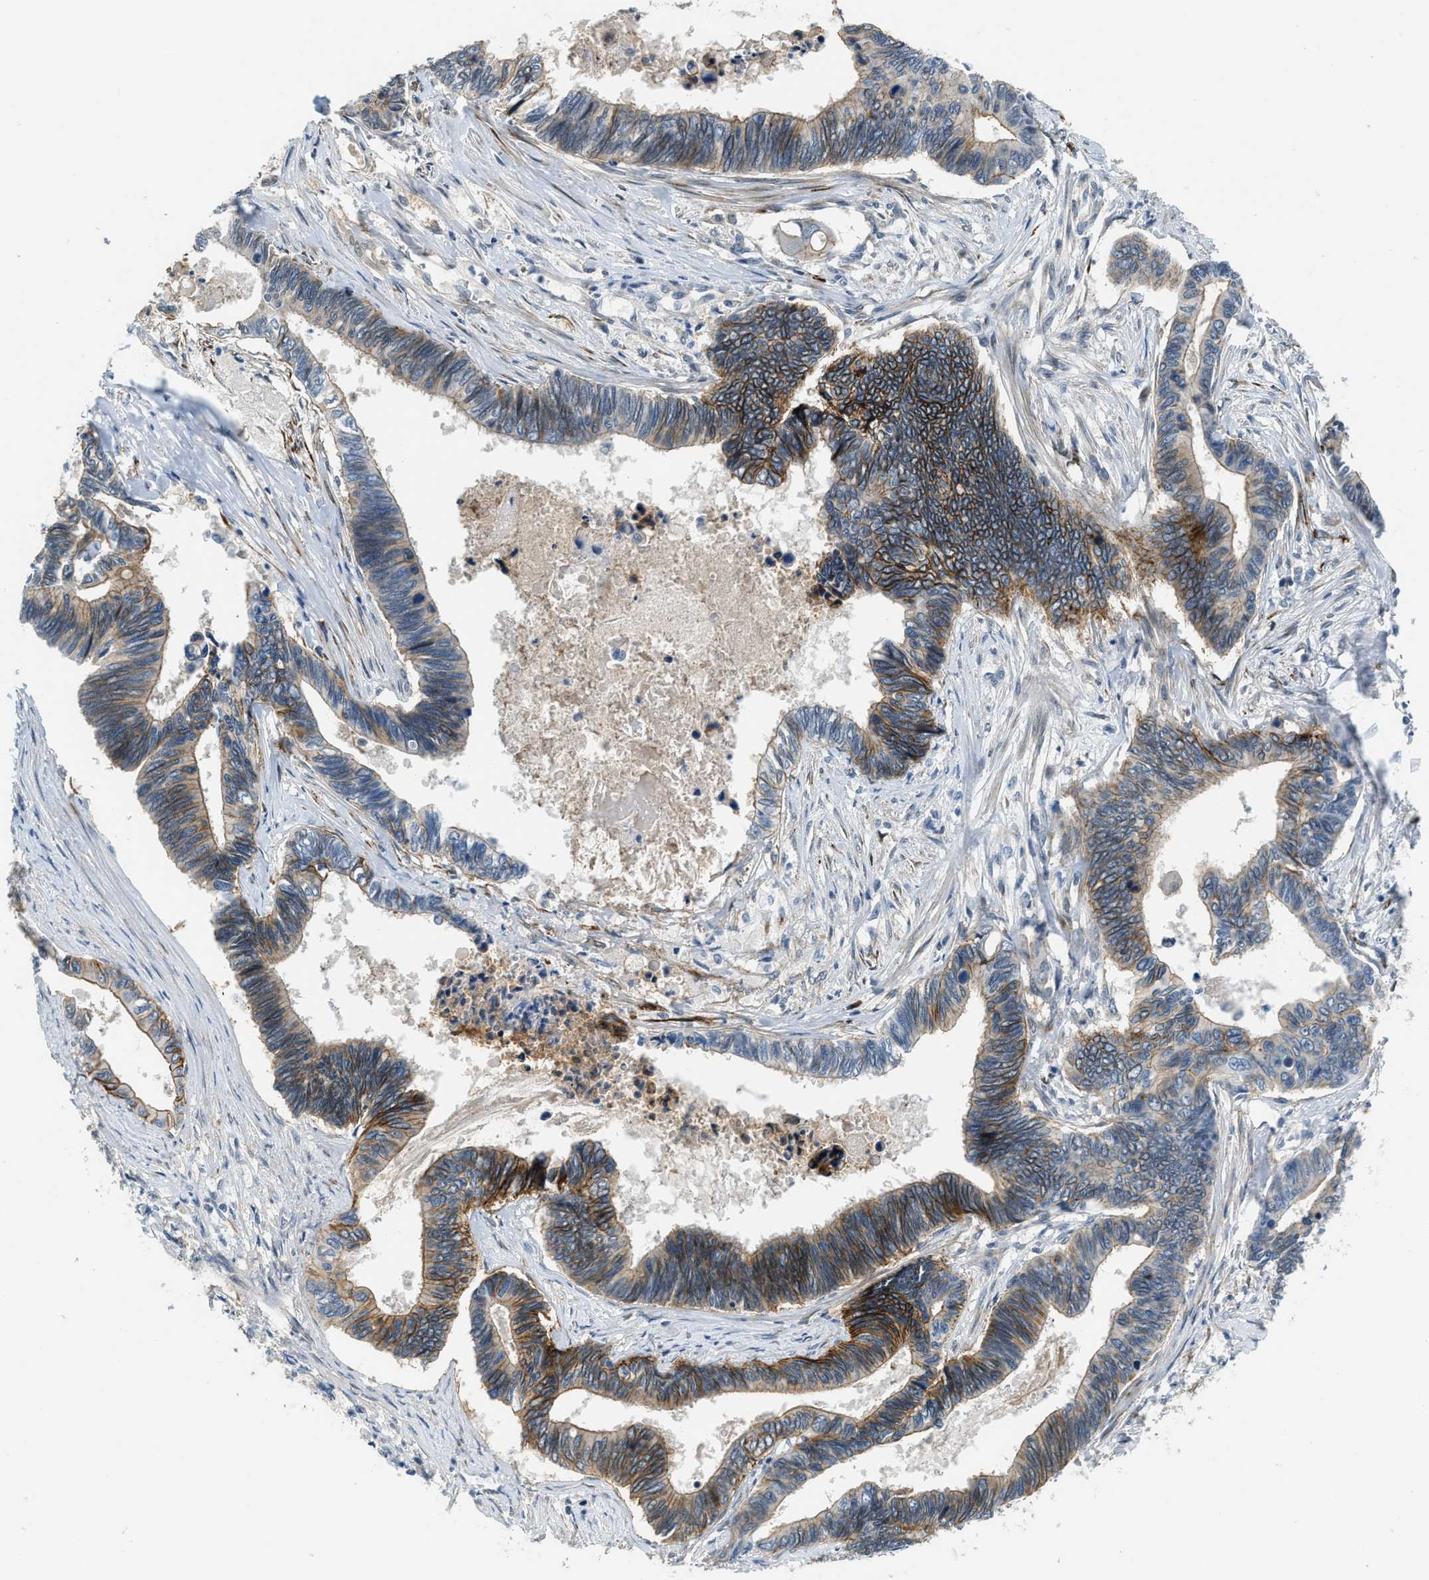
{"staining": {"intensity": "moderate", "quantity": "25%-75%", "location": "cytoplasmic/membranous"}, "tissue": "pancreatic cancer", "cell_type": "Tumor cells", "image_type": "cancer", "snomed": [{"axis": "morphology", "description": "Adenocarcinoma, NOS"}, {"axis": "topography", "description": "Pancreas"}], "caption": "A photomicrograph showing moderate cytoplasmic/membranous positivity in approximately 25%-75% of tumor cells in adenocarcinoma (pancreatic), as visualized by brown immunohistochemical staining.", "gene": "TMEM154", "patient": {"sex": "female", "age": 70}}